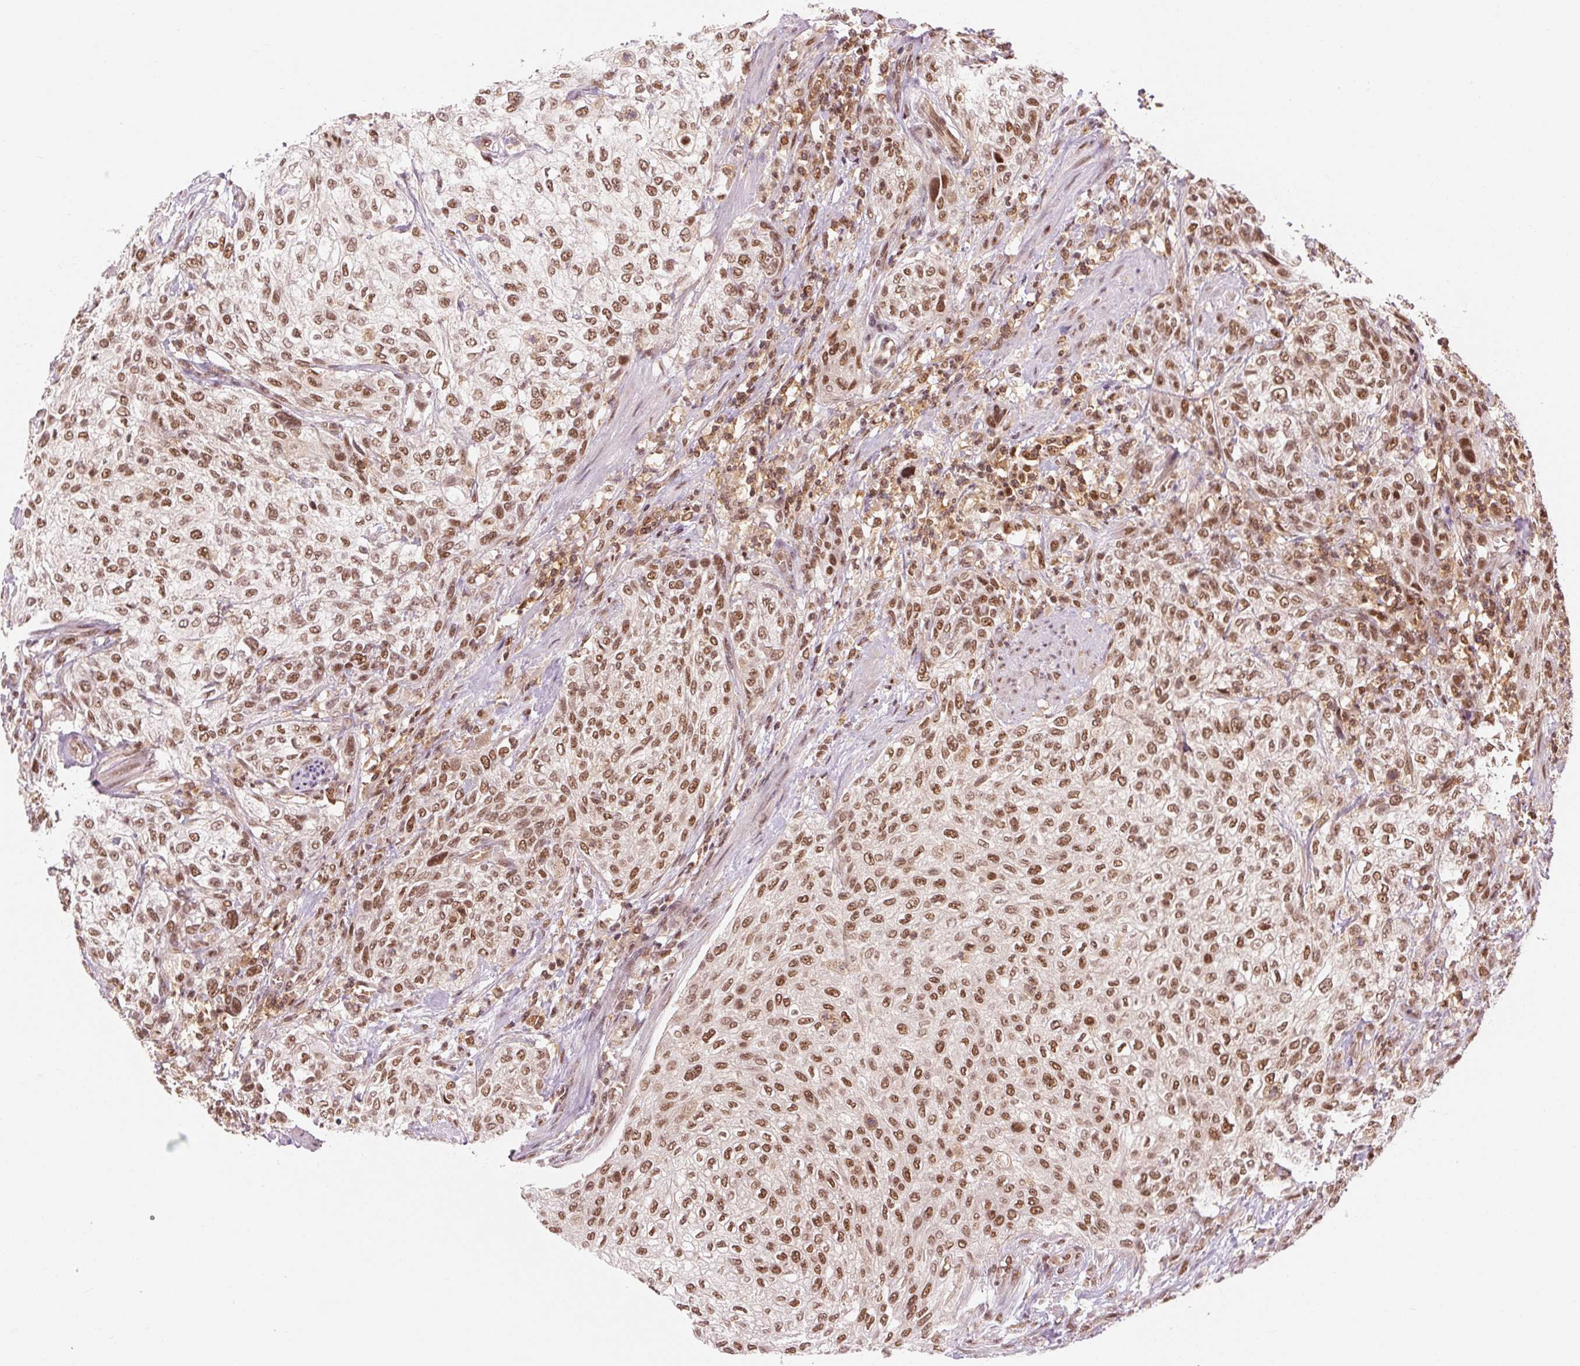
{"staining": {"intensity": "strong", "quantity": ">75%", "location": "nuclear"}, "tissue": "urothelial cancer", "cell_type": "Tumor cells", "image_type": "cancer", "snomed": [{"axis": "morphology", "description": "Urothelial carcinoma, High grade"}, {"axis": "topography", "description": "Urinary bladder"}], "caption": "Urothelial cancer stained for a protein displays strong nuclear positivity in tumor cells. (DAB IHC with brightfield microscopy, high magnification).", "gene": "CSTF1", "patient": {"sex": "male", "age": 35}}